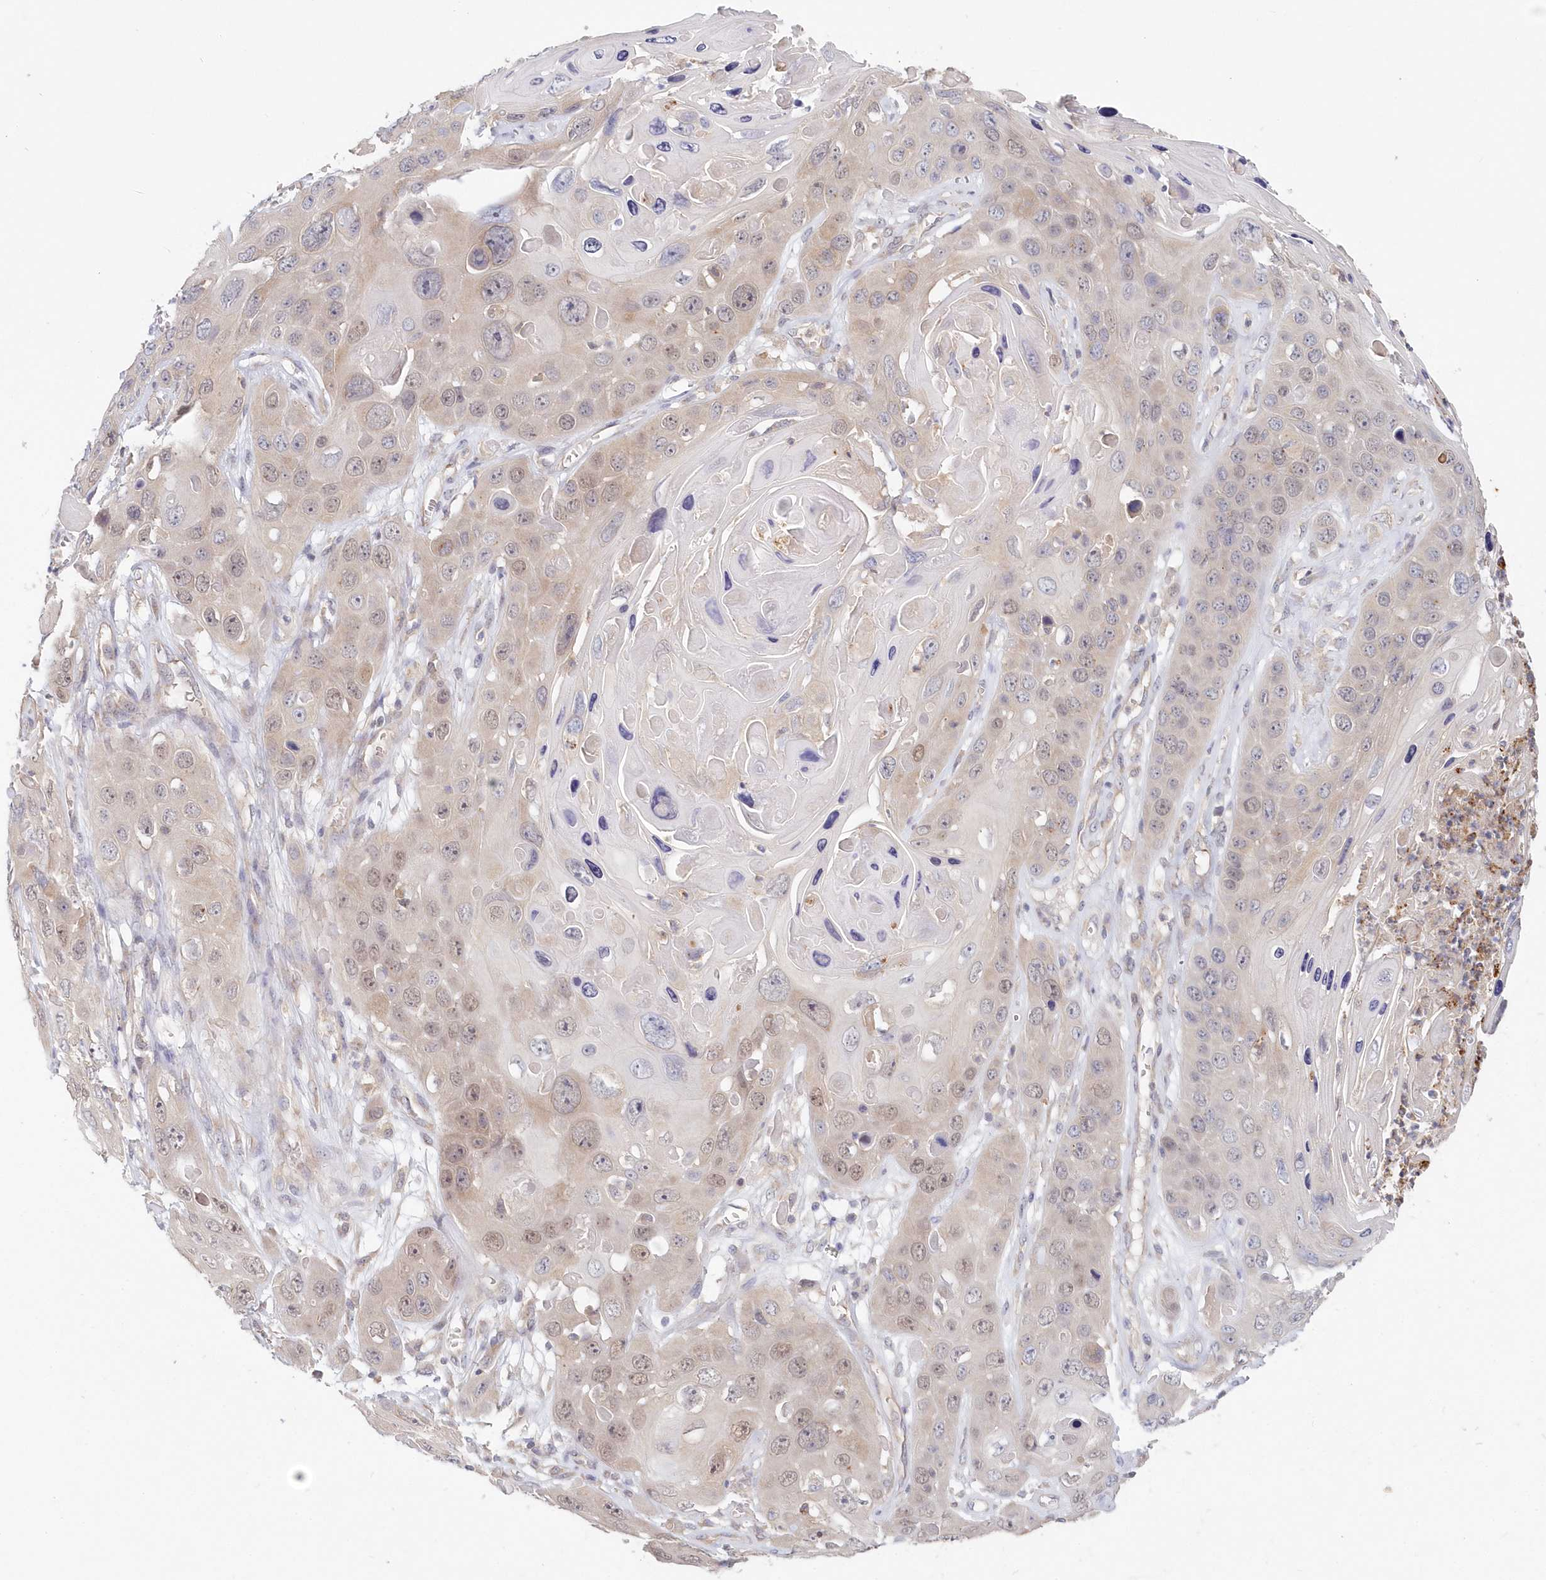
{"staining": {"intensity": "weak", "quantity": "<25%", "location": "nuclear"}, "tissue": "skin cancer", "cell_type": "Tumor cells", "image_type": "cancer", "snomed": [{"axis": "morphology", "description": "Squamous cell carcinoma, NOS"}, {"axis": "topography", "description": "Skin"}], "caption": "Skin cancer (squamous cell carcinoma) was stained to show a protein in brown. There is no significant staining in tumor cells. (Stains: DAB IHC with hematoxylin counter stain, Microscopy: brightfield microscopy at high magnification).", "gene": "KATNA1", "patient": {"sex": "male", "age": 55}}